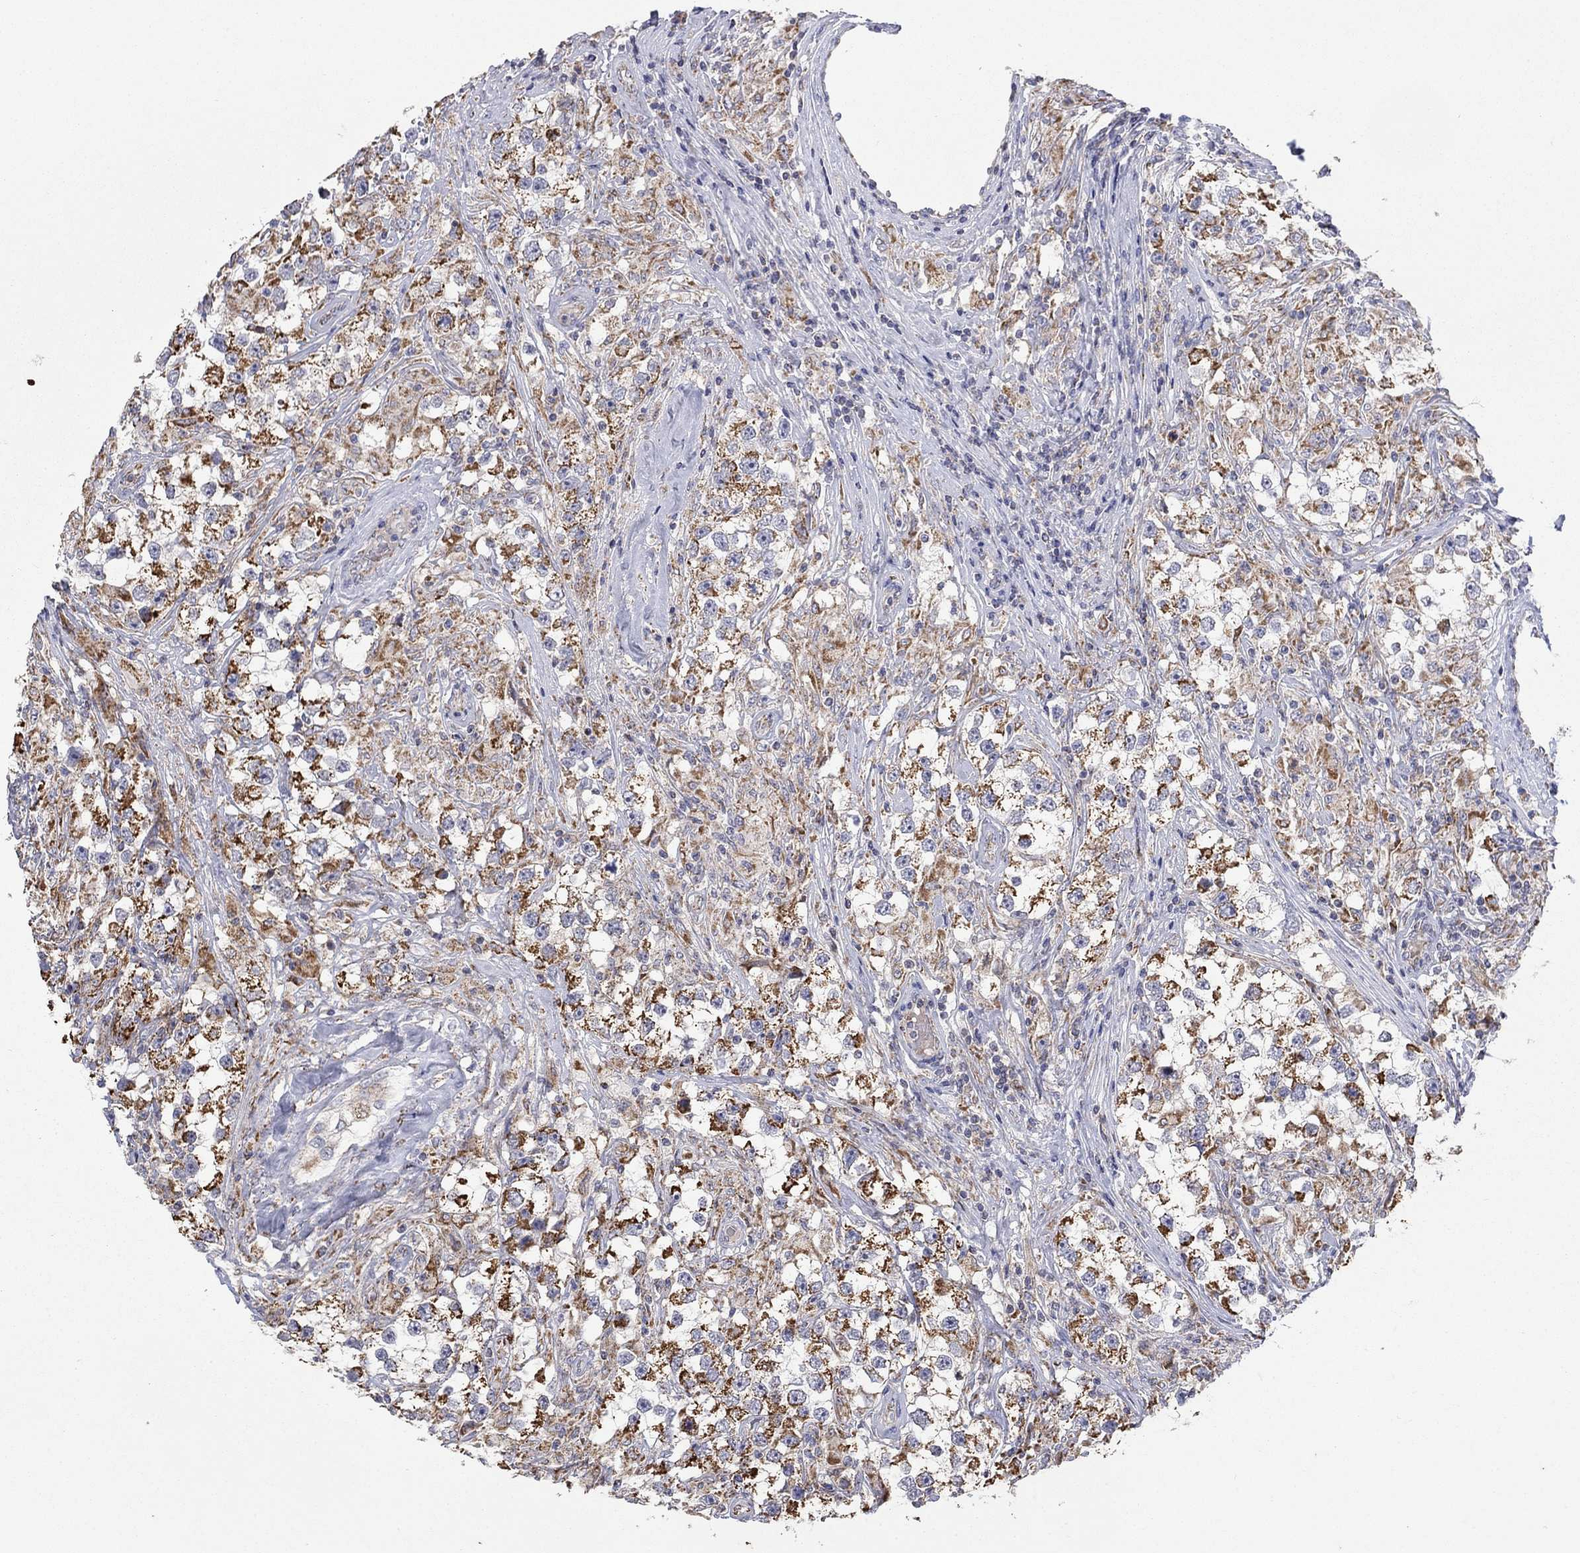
{"staining": {"intensity": "strong", "quantity": ">75%", "location": "cytoplasmic/membranous"}, "tissue": "testis cancer", "cell_type": "Tumor cells", "image_type": "cancer", "snomed": [{"axis": "morphology", "description": "Seminoma, NOS"}, {"axis": "topography", "description": "Testis"}], "caption": "Immunohistochemical staining of human testis cancer exhibits strong cytoplasmic/membranous protein positivity in about >75% of tumor cells.", "gene": "HPS5", "patient": {"sex": "male", "age": 46}}